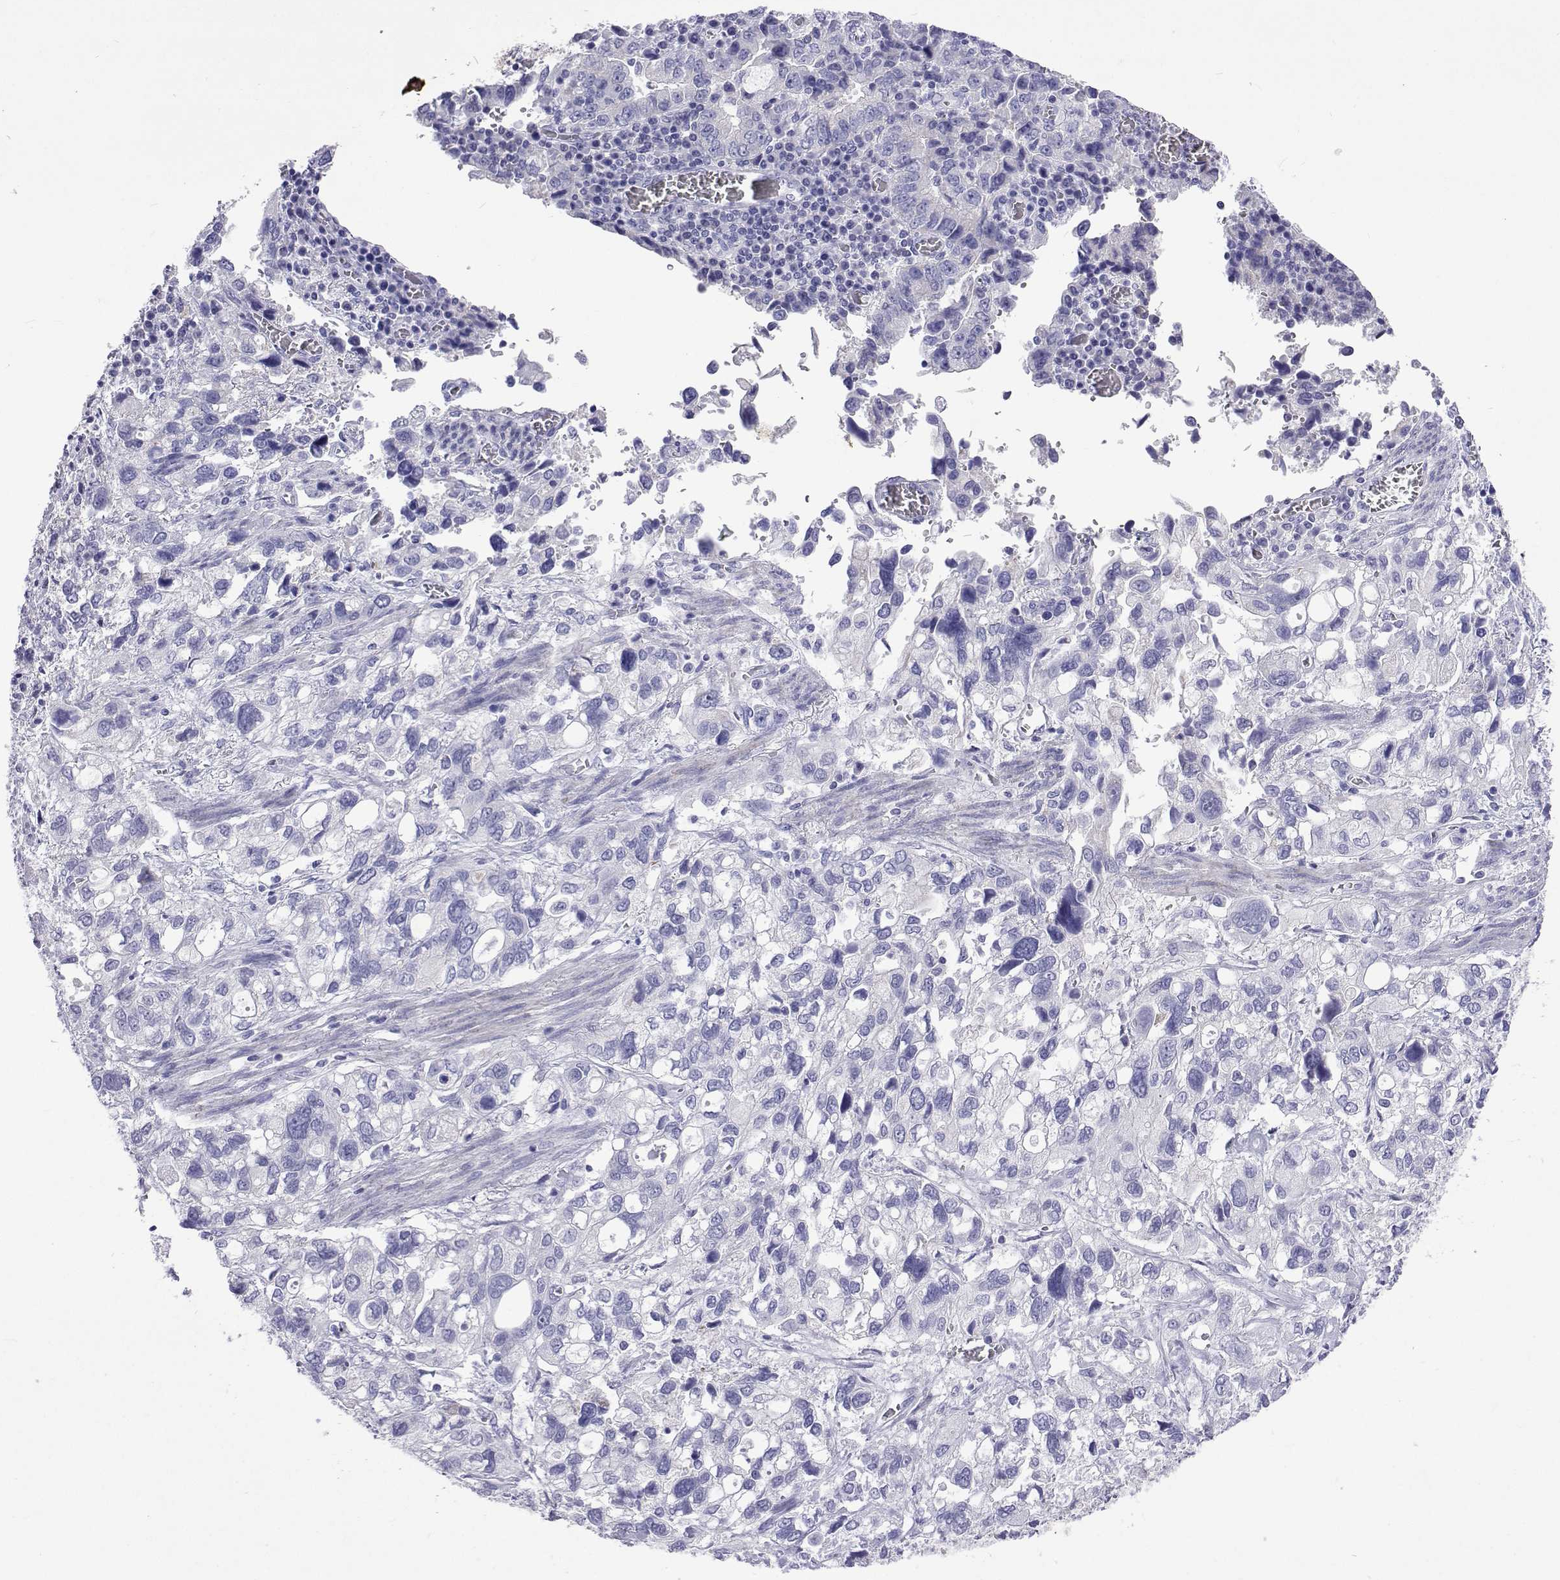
{"staining": {"intensity": "negative", "quantity": "none", "location": "none"}, "tissue": "stomach cancer", "cell_type": "Tumor cells", "image_type": "cancer", "snomed": [{"axis": "morphology", "description": "Adenocarcinoma, NOS"}, {"axis": "topography", "description": "Stomach, upper"}], "caption": "The photomicrograph reveals no staining of tumor cells in stomach adenocarcinoma.", "gene": "UMODL1", "patient": {"sex": "female", "age": 81}}